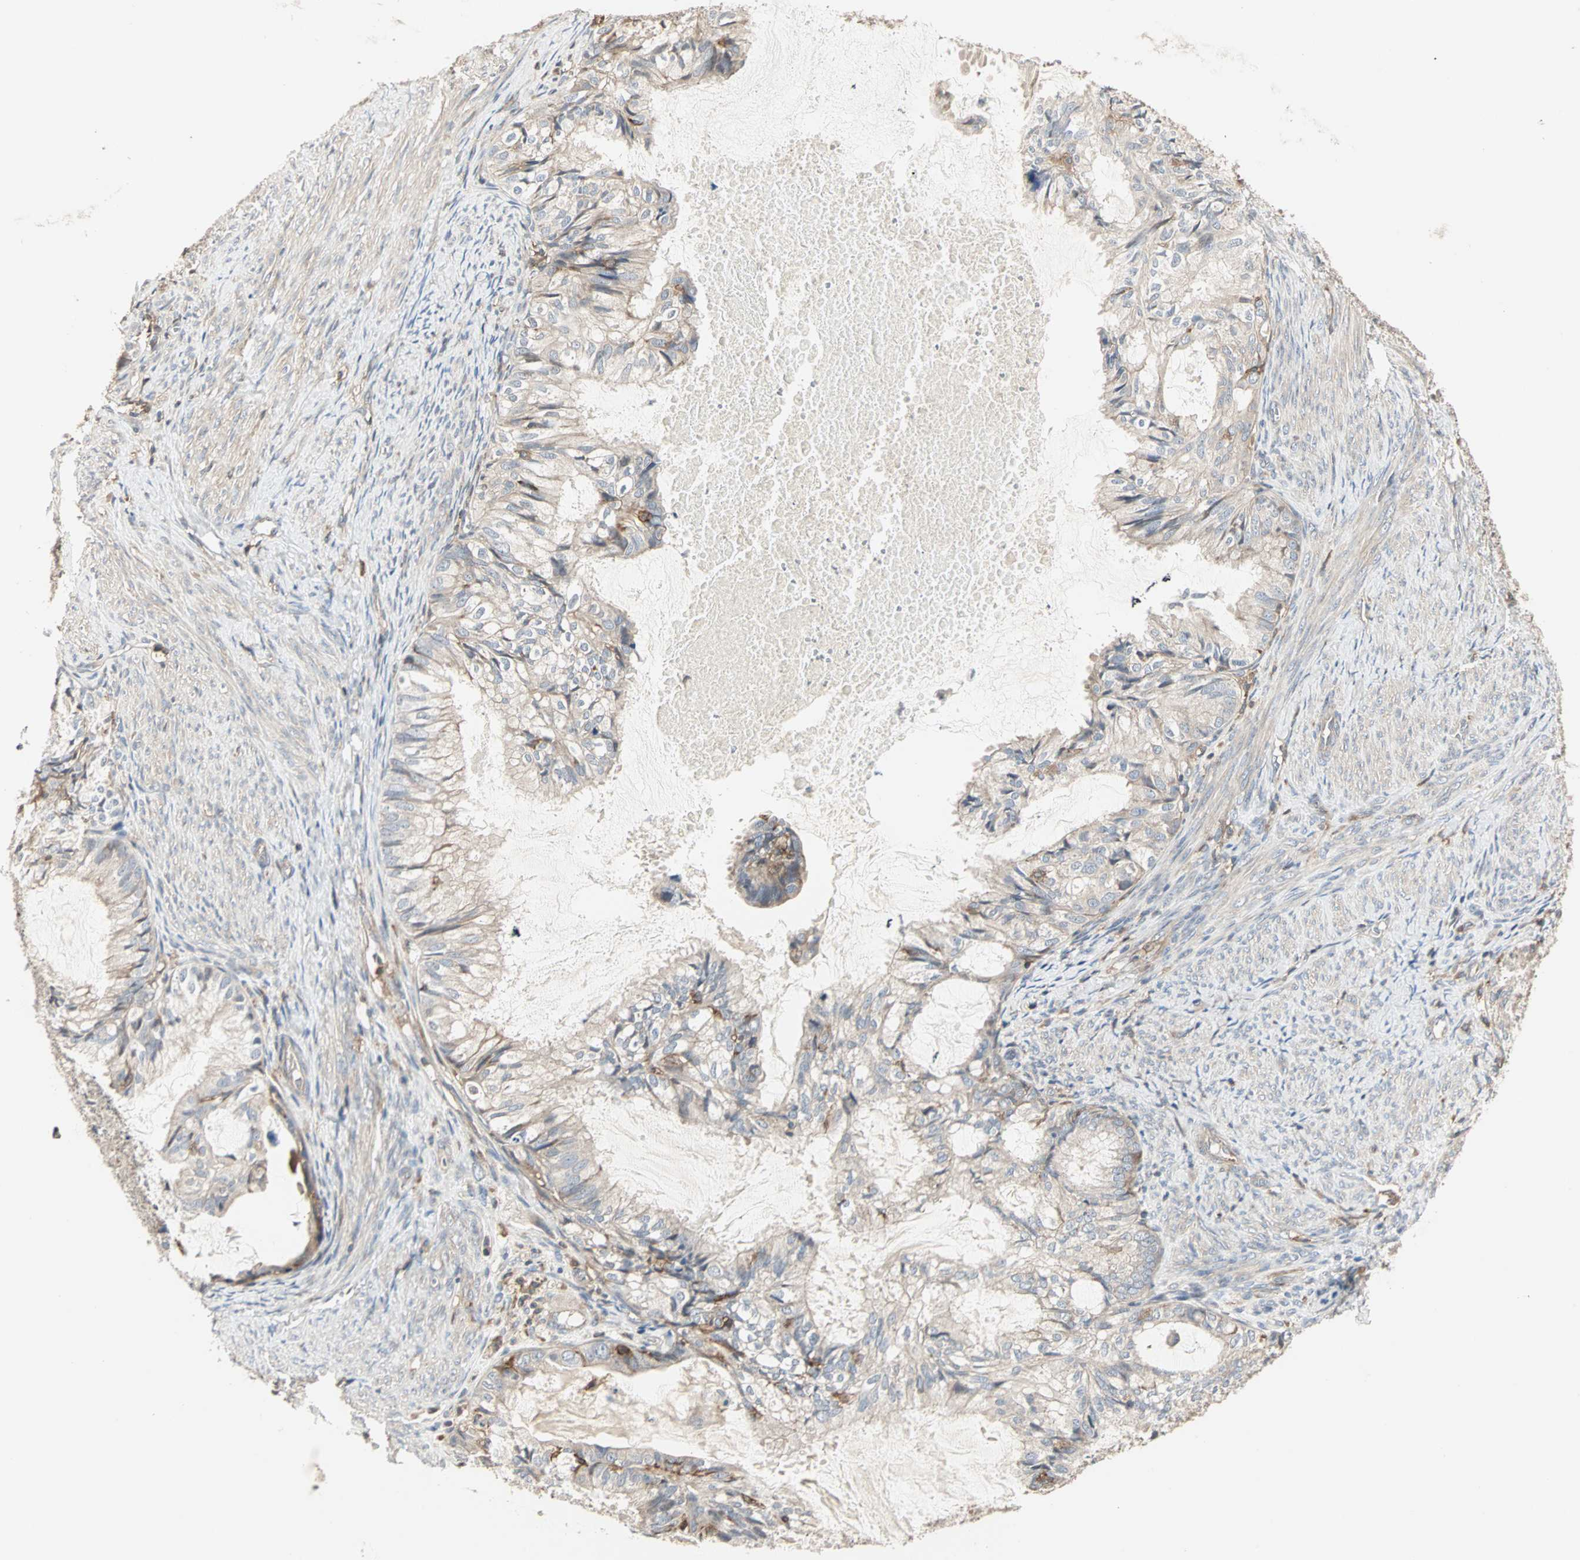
{"staining": {"intensity": "weak", "quantity": ">75%", "location": "cytoplasmic/membranous"}, "tissue": "cervical cancer", "cell_type": "Tumor cells", "image_type": "cancer", "snomed": [{"axis": "morphology", "description": "Normal tissue, NOS"}, {"axis": "morphology", "description": "Adenocarcinoma, NOS"}, {"axis": "topography", "description": "Cervix"}, {"axis": "topography", "description": "Endometrium"}], "caption": "Tumor cells show weak cytoplasmic/membranous expression in approximately >75% of cells in cervical adenocarcinoma.", "gene": "GNAI2", "patient": {"sex": "female", "age": 86}}